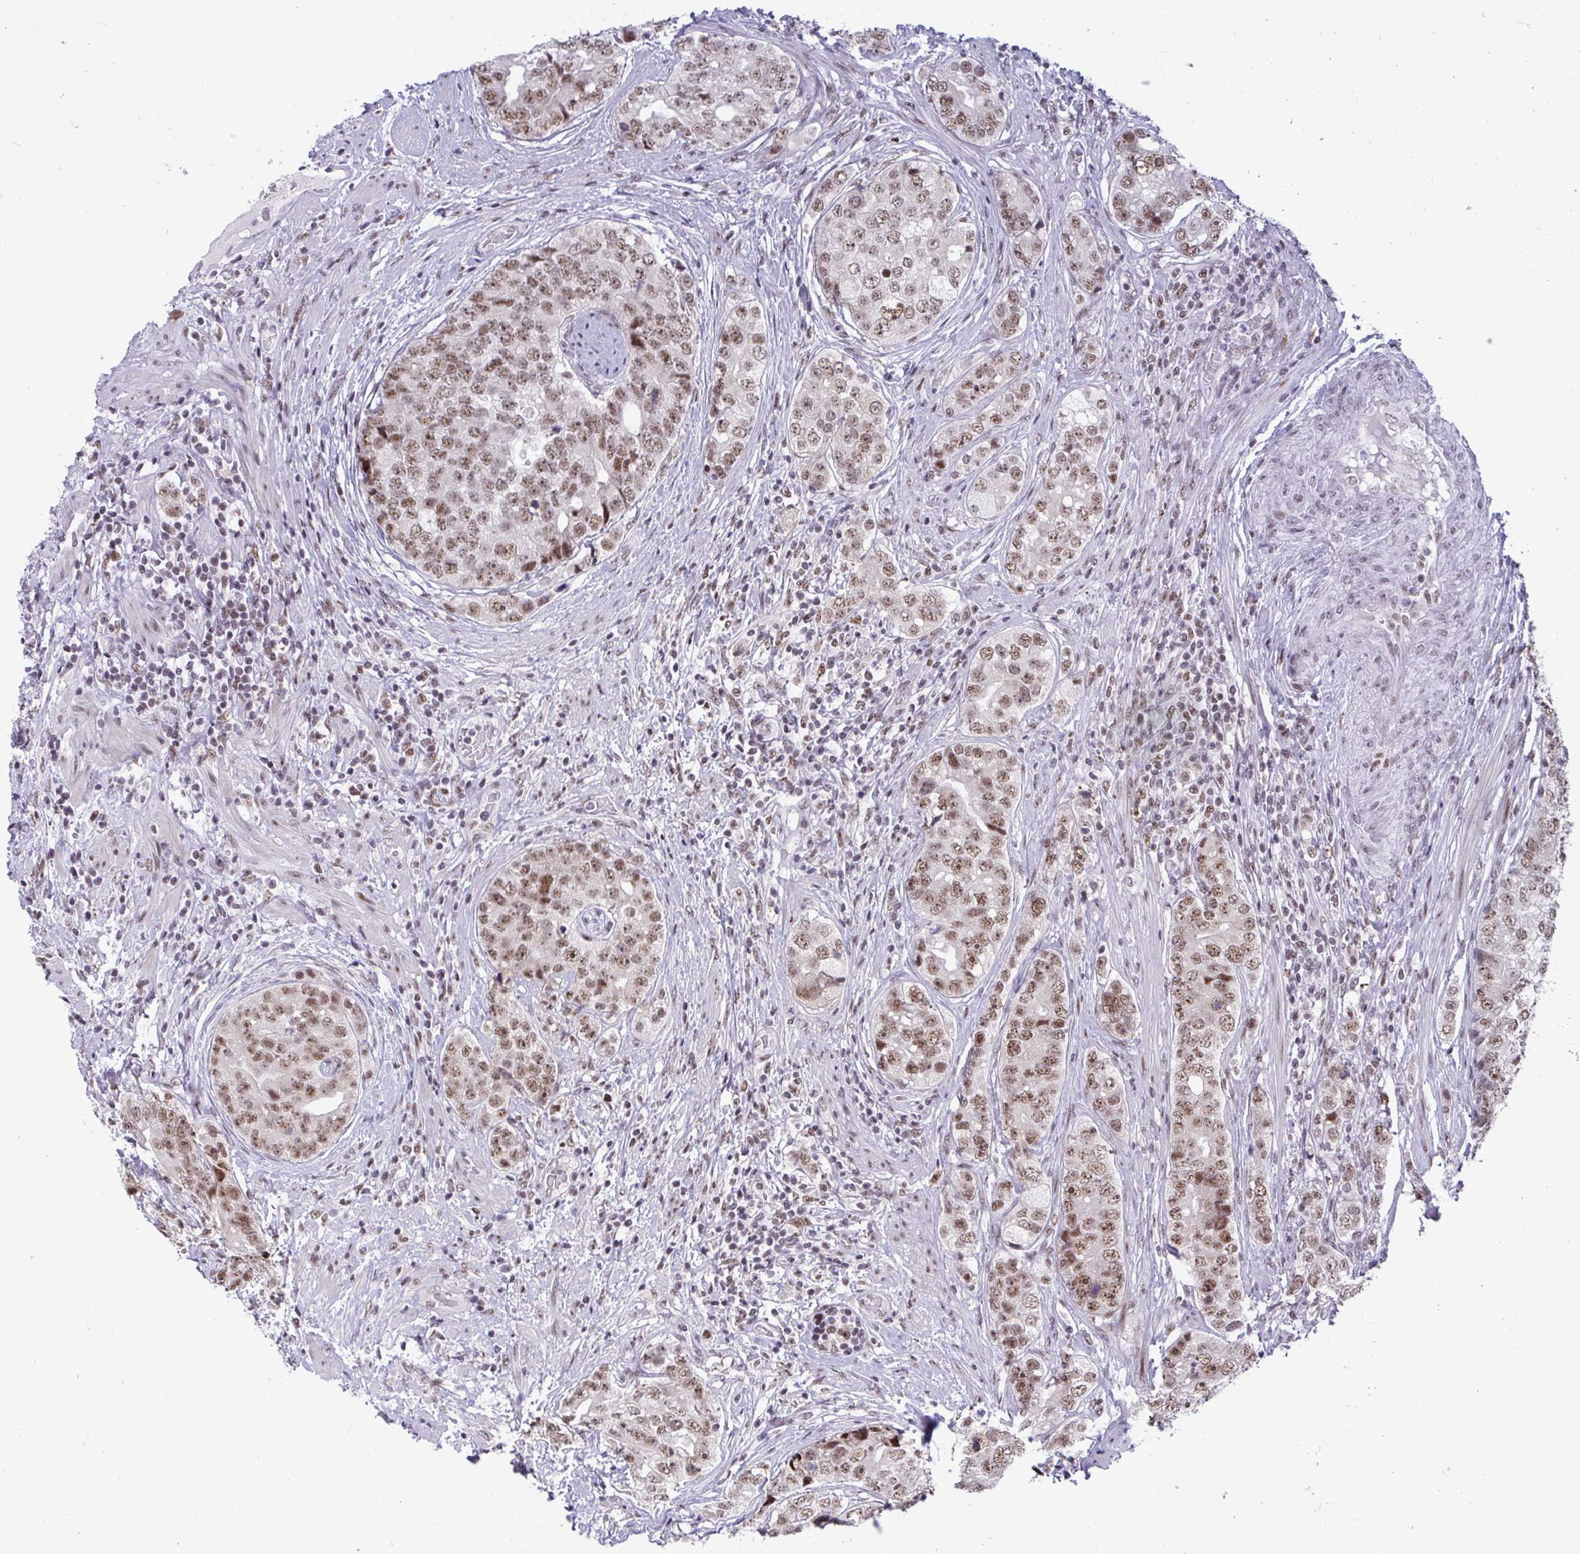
{"staining": {"intensity": "moderate", "quantity": ">75%", "location": "nuclear"}, "tissue": "prostate cancer", "cell_type": "Tumor cells", "image_type": "cancer", "snomed": [{"axis": "morphology", "description": "Adenocarcinoma, High grade"}, {"axis": "topography", "description": "Prostate"}], "caption": "Brown immunohistochemical staining in prostate cancer (high-grade adenocarcinoma) demonstrates moderate nuclear expression in approximately >75% of tumor cells. Using DAB (3,3'-diaminobenzidine) (brown) and hematoxylin (blue) stains, captured at high magnification using brightfield microscopy.", "gene": "WBP11", "patient": {"sex": "male", "age": 60}}